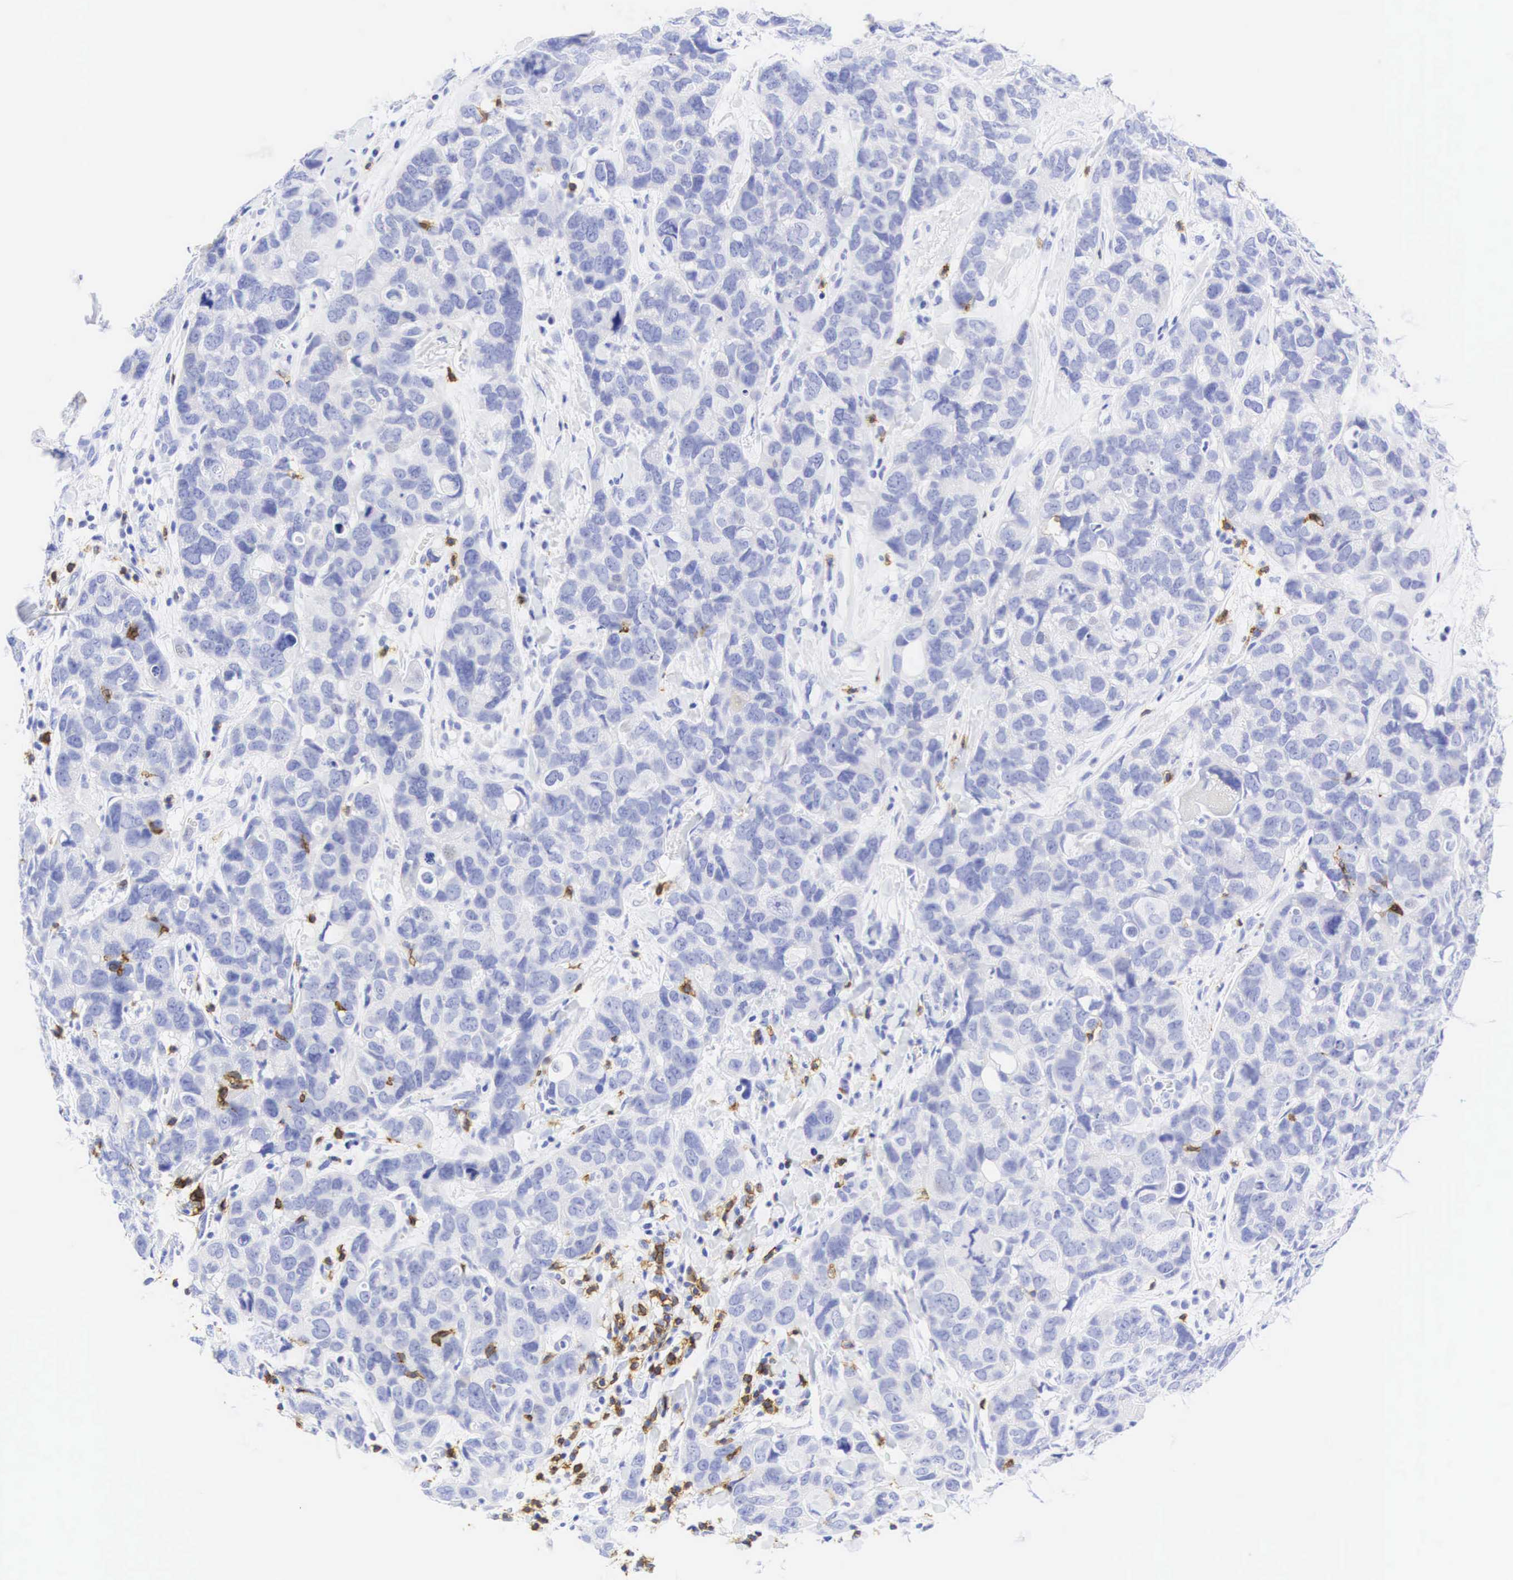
{"staining": {"intensity": "negative", "quantity": "none", "location": "none"}, "tissue": "breast cancer", "cell_type": "Tumor cells", "image_type": "cancer", "snomed": [{"axis": "morphology", "description": "Duct carcinoma"}, {"axis": "topography", "description": "Breast"}], "caption": "High magnification brightfield microscopy of intraductal carcinoma (breast) stained with DAB (3,3'-diaminobenzidine) (brown) and counterstained with hematoxylin (blue): tumor cells show no significant positivity.", "gene": "CD8A", "patient": {"sex": "female", "age": 91}}